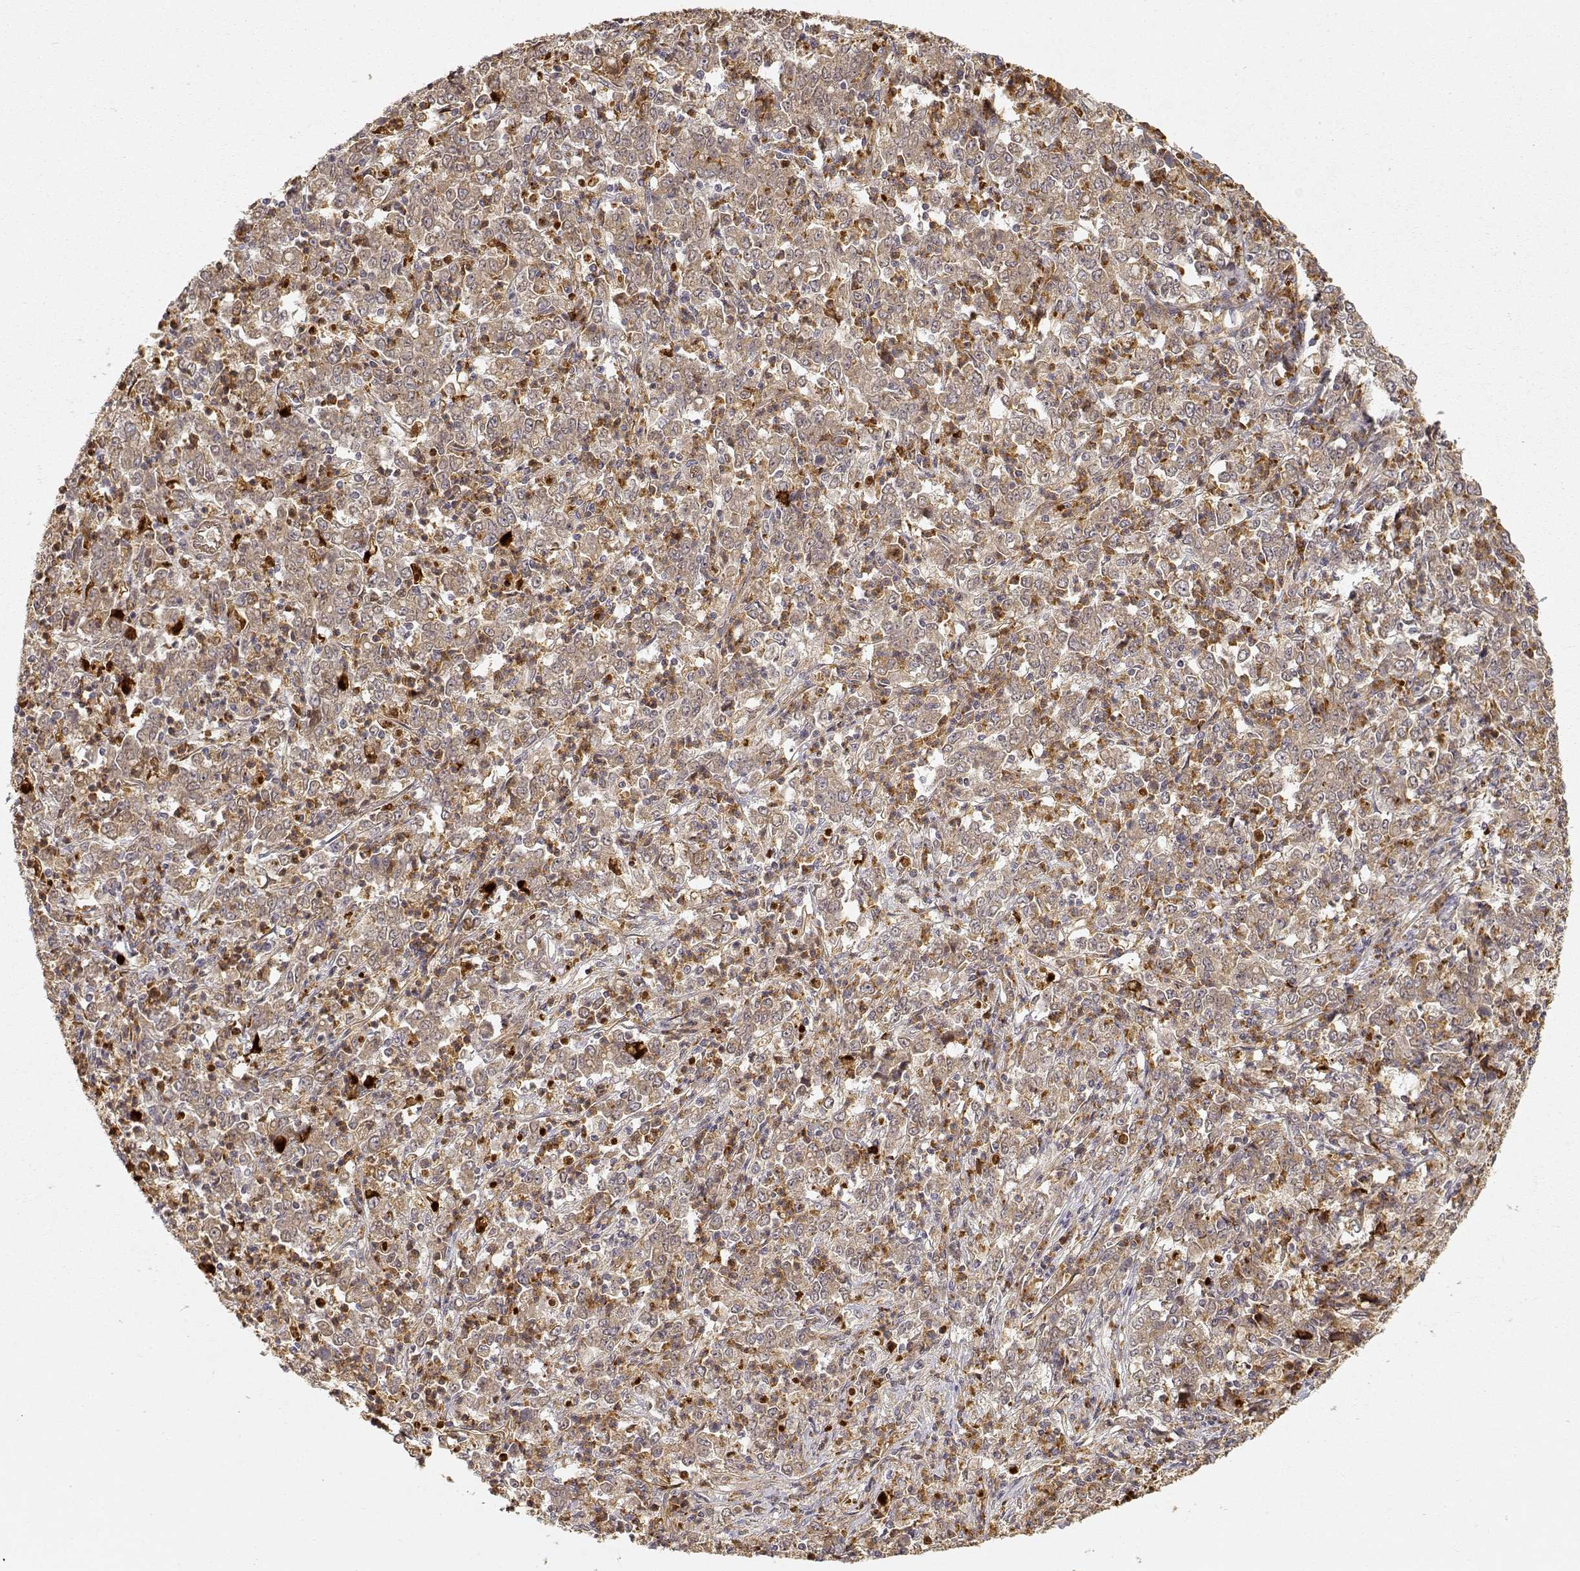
{"staining": {"intensity": "weak", "quantity": ">75%", "location": "cytoplasmic/membranous"}, "tissue": "stomach cancer", "cell_type": "Tumor cells", "image_type": "cancer", "snomed": [{"axis": "morphology", "description": "Adenocarcinoma, NOS"}, {"axis": "topography", "description": "Stomach, lower"}], "caption": "A brown stain labels weak cytoplasmic/membranous expression of a protein in stomach adenocarcinoma tumor cells. Ihc stains the protein in brown and the nuclei are stained blue.", "gene": "CDK5RAP2", "patient": {"sex": "female", "age": 71}}